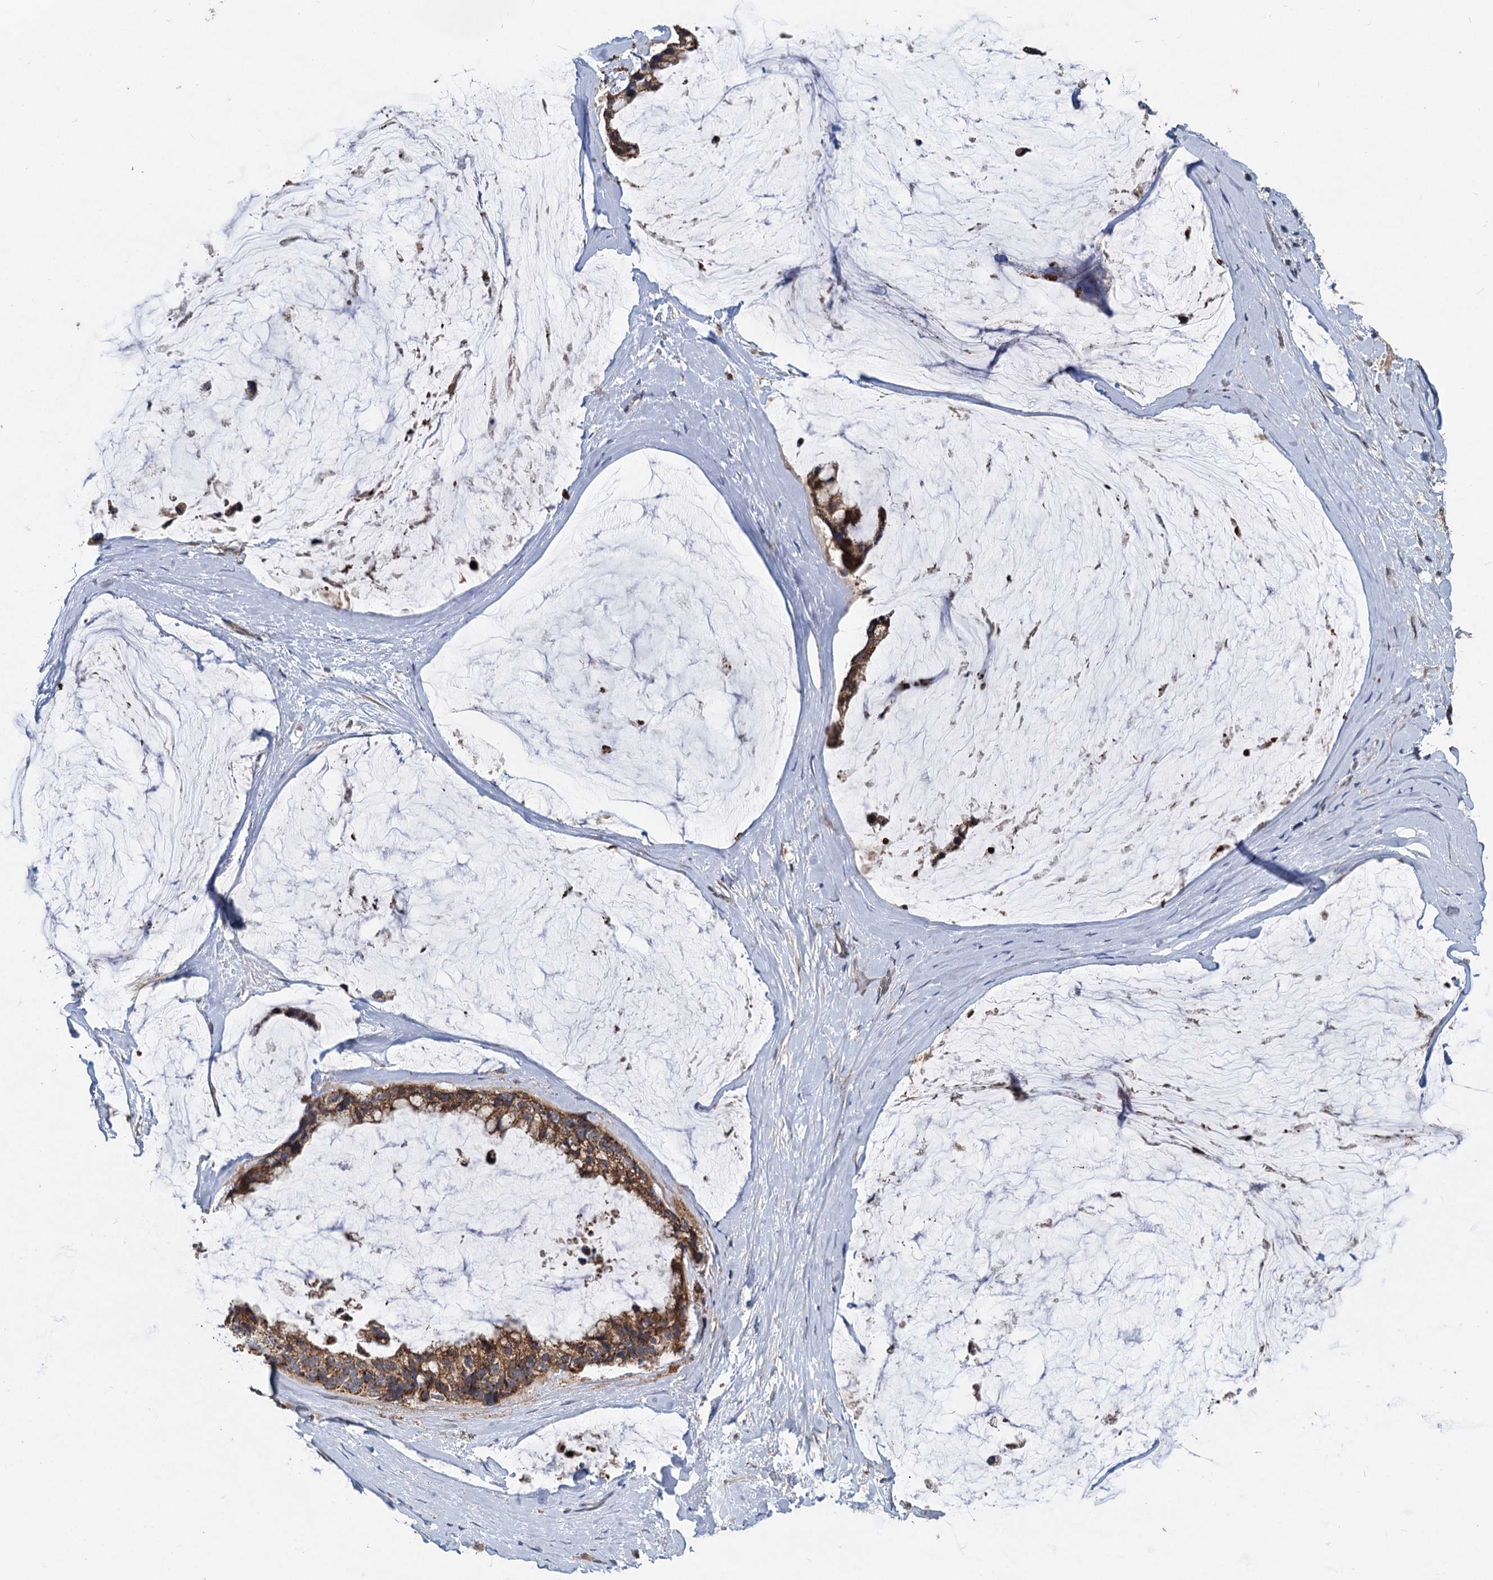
{"staining": {"intensity": "moderate", "quantity": ">75%", "location": "cytoplasmic/membranous"}, "tissue": "ovarian cancer", "cell_type": "Tumor cells", "image_type": "cancer", "snomed": [{"axis": "morphology", "description": "Cystadenocarcinoma, mucinous, NOS"}, {"axis": "topography", "description": "Ovary"}], "caption": "Immunohistochemistry histopathology image of neoplastic tissue: ovarian cancer stained using immunohistochemistry (IHC) shows medium levels of moderate protein expression localized specifically in the cytoplasmic/membranous of tumor cells, appearing as a cytoplasmic/membranous brown color.", "gene": "OTUB1", "patient": {"sex": "female", "age": 39}}